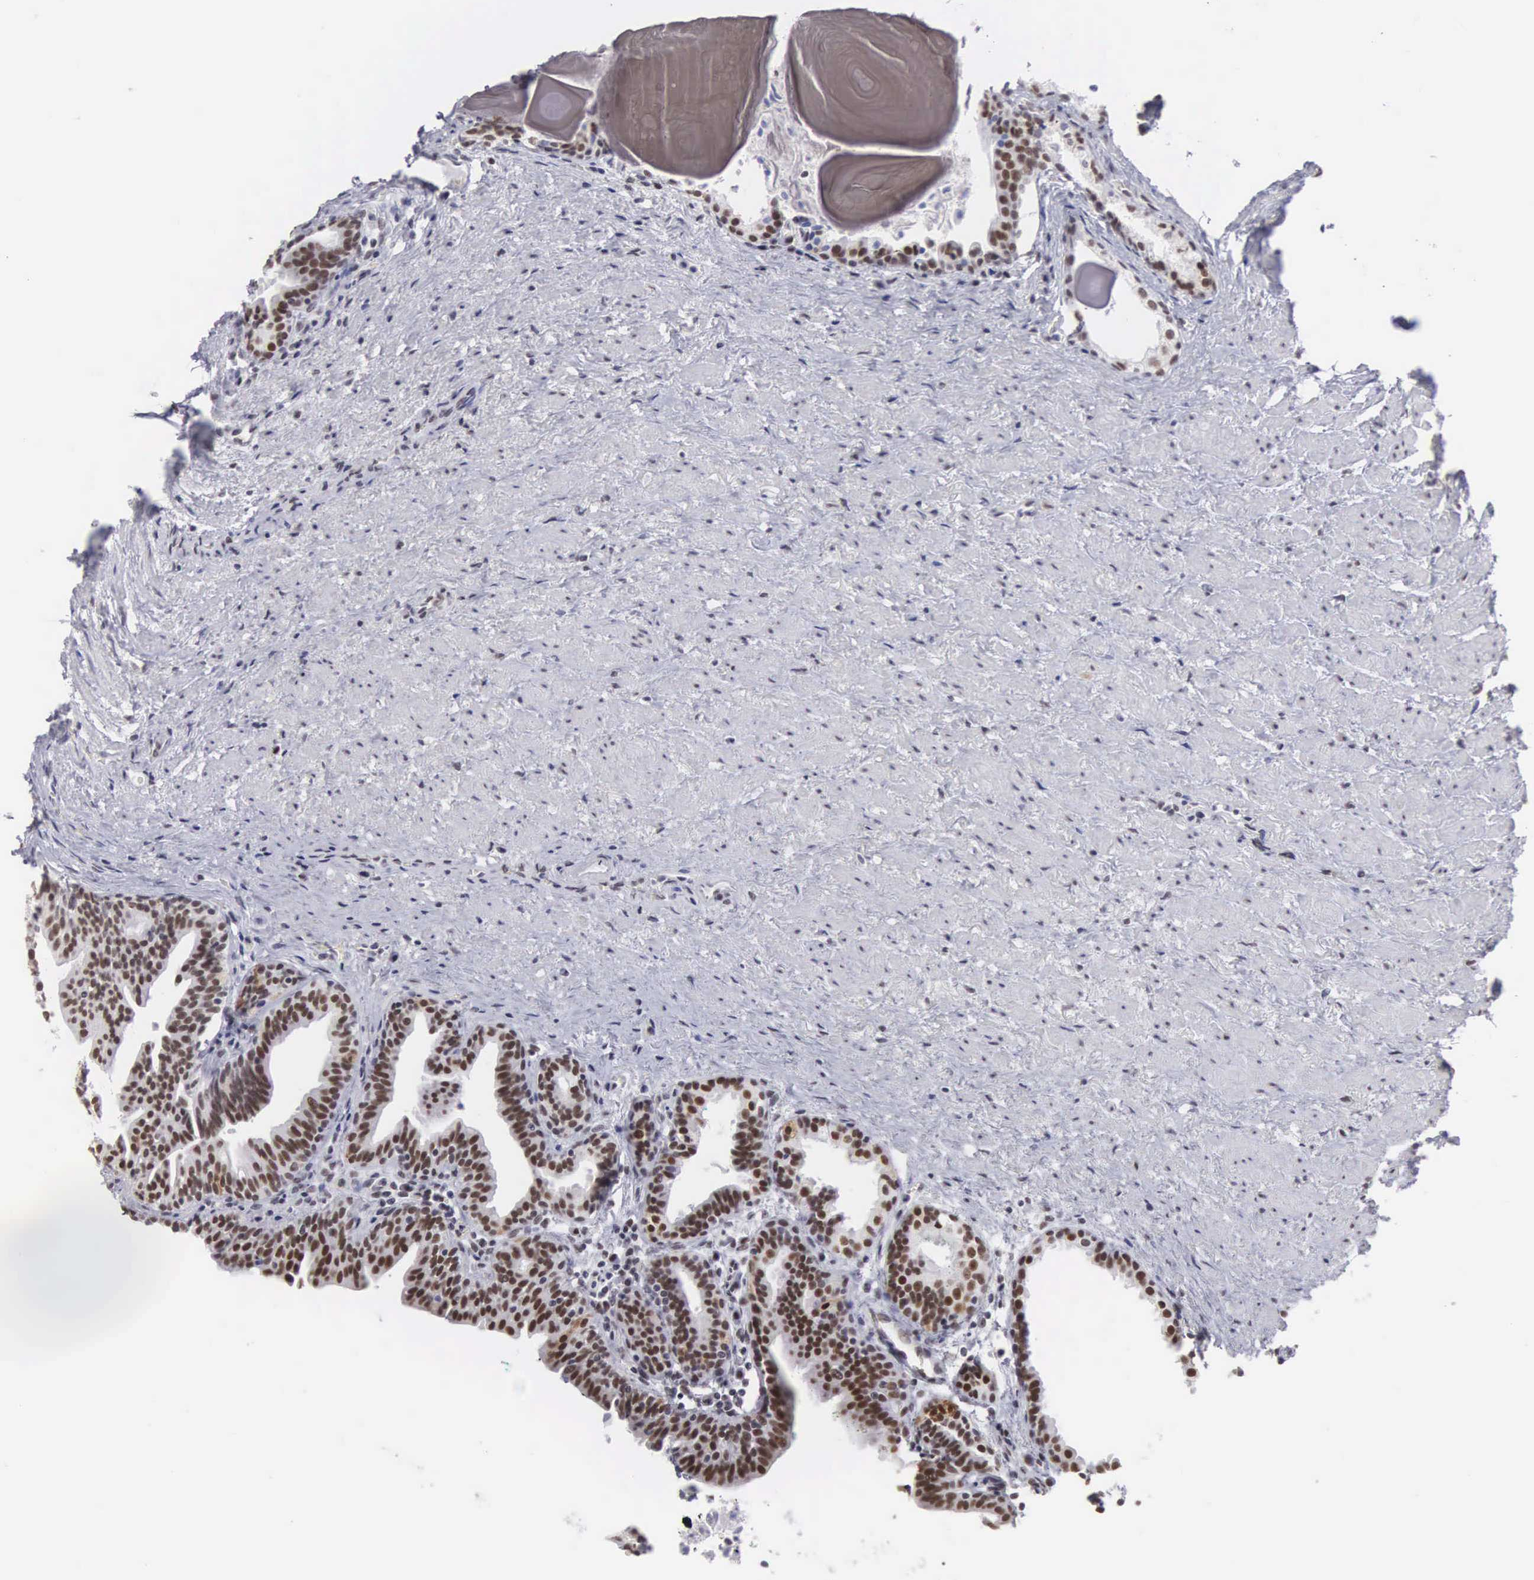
{"staining": {"intensity": "moderate", "quantity": "25%-75%", "location": "nuclear"}, "tissue": "prostate", "cell_type": "Glandular cells", "image_type": "normal", "snomed": [{"axis": "morphology", "description": "Normal tissue, NOS"}, {"axis": "topography", "description": "Prostate"}], "caption": "Benign prostate demonstrates moderate nuclear positivity in about 25%-75% of glandular cells, visualized by immunohistochemistry. The protein of interest is shown in brown color, while the nuclei are stained blue.", "gene": "CSTF2", "patient": {"sex": "male", "age": 65}}